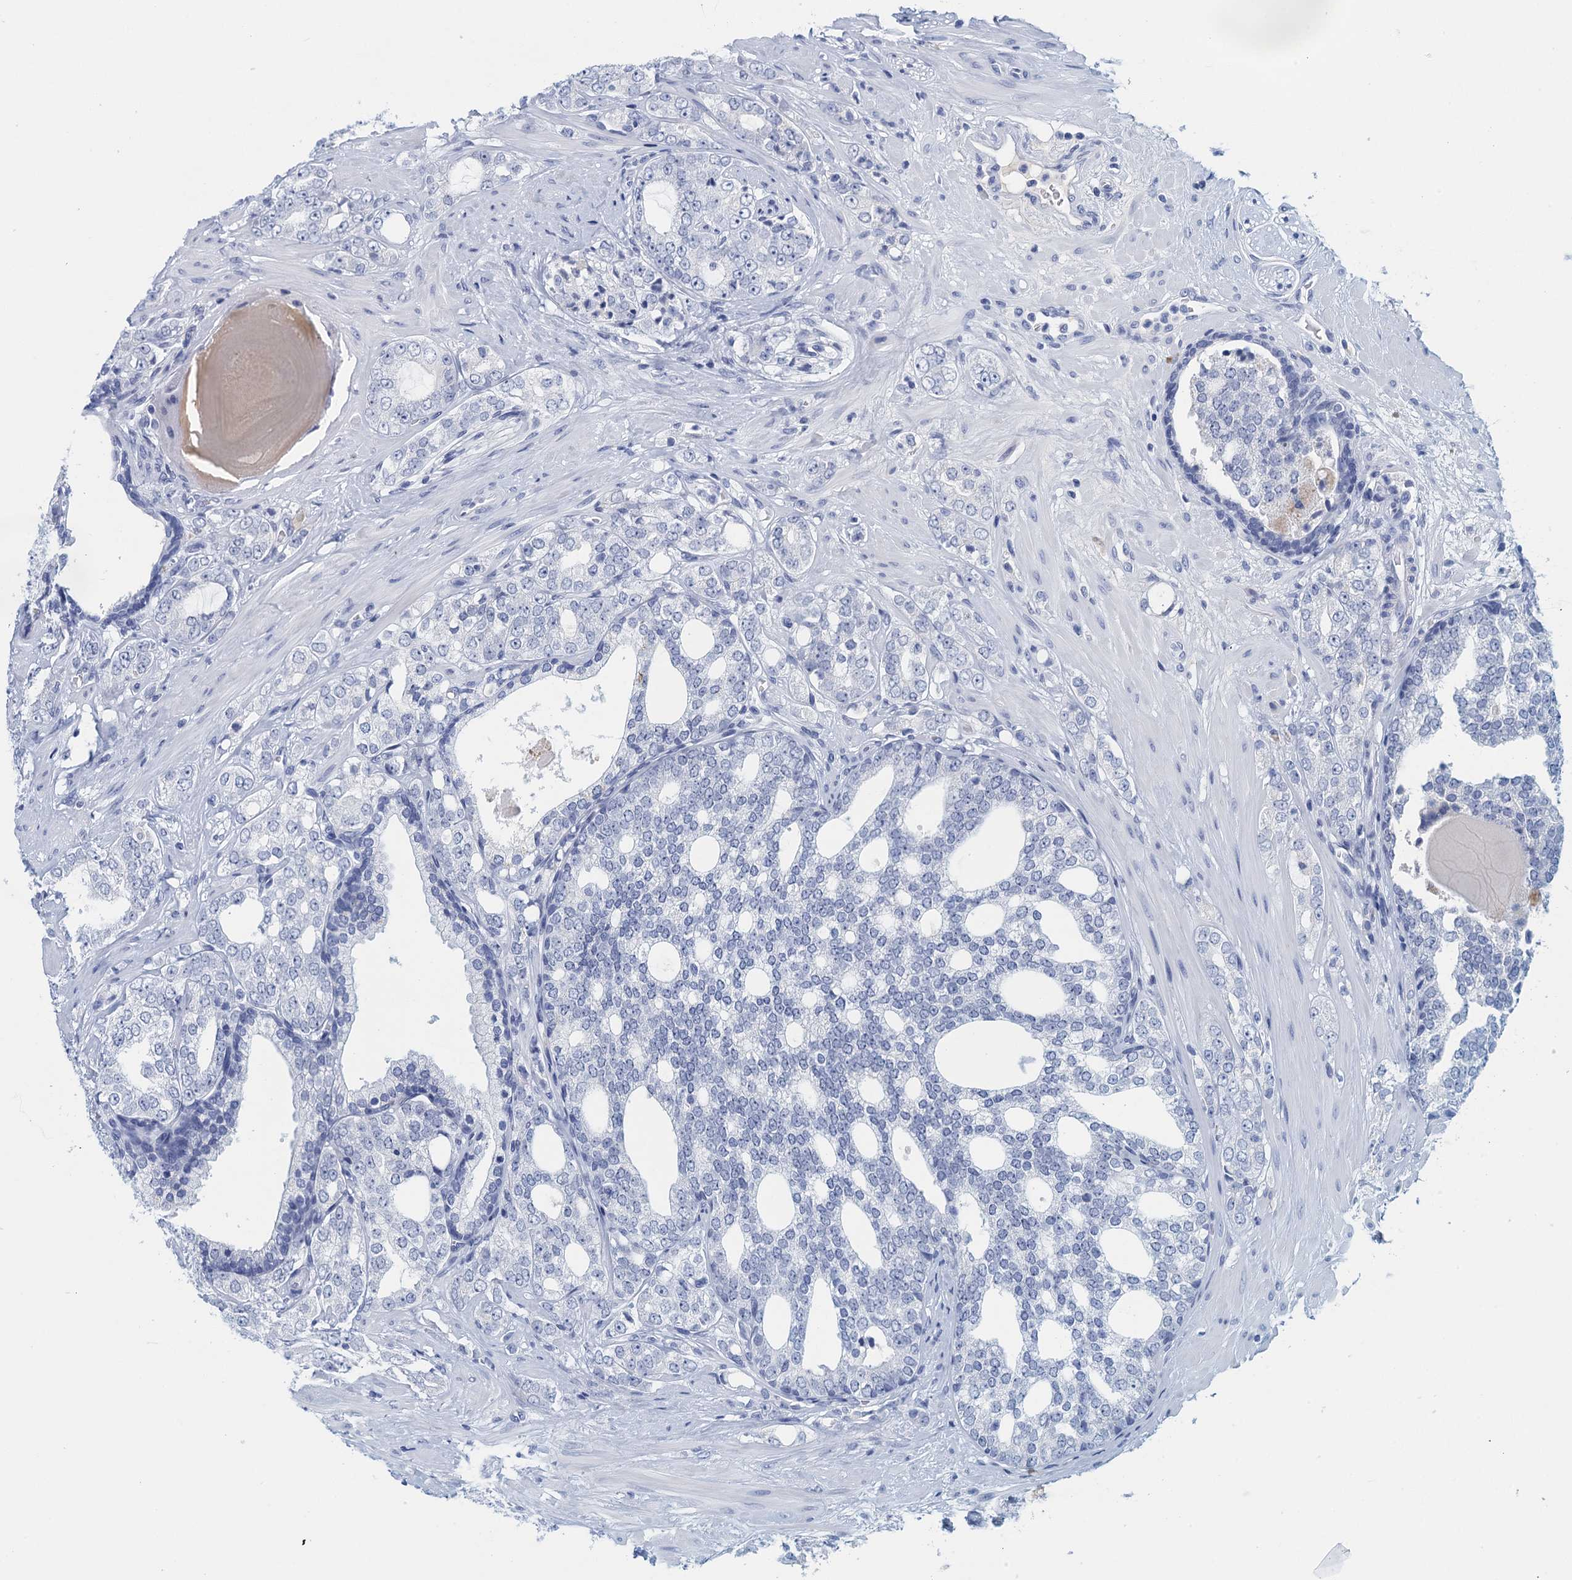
{"staining": {"intensity": "negative", "quantity": "none", "location": "none"}, "tissue": "prostate cancer", "cell_type": "Tumor cells", "image_type": "cancer", "snomed": [{"axis": "morphology", "description": "Adenocarcinoma, High grade"}, {"axis": "topography", "description": "Prostate"}], "caption": "Immunohistochemical staining of human prostate cancer (adenocarcinoma (high-grade)) demonstrates no significant positivity in tumor cells.", "gene": "CYP51A1", "patient": {"sex": "male", "age": 64}}